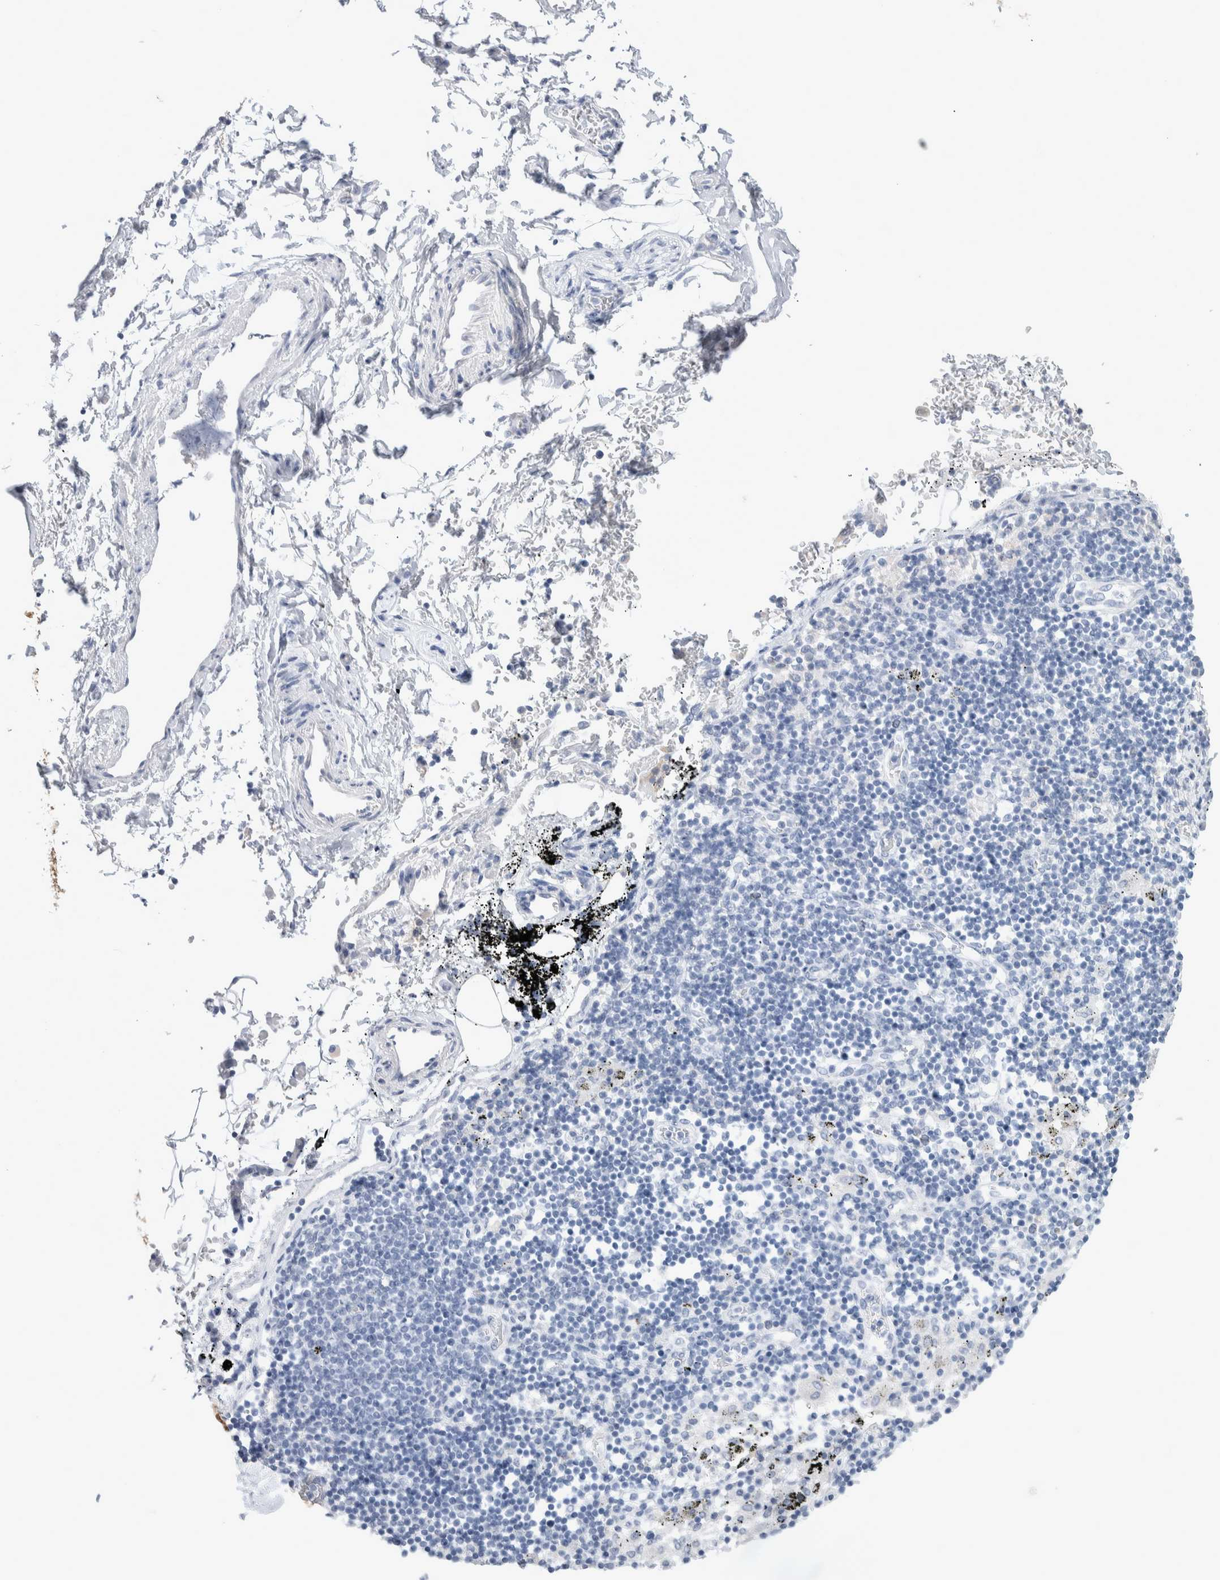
{"staining": {"intensity": "negative", "quantity": "none", "location": "none"}, "tissue": "adipose tissue", "cell_type": "Adipocytes", "image_type": "normal", "snomed": [{"axis": "morphology", "description": "Normal tissue, NOS"}, {"axis": "topography", "description": "Cartilage tissue"}, {"axis": "topography", "description": "Lung"}], "caption": "High power microscopy photomicrograph of an immunohistochemistry histopathology image of unremarkable adipose tissue, revealing no significant positivity in adipocytes.", "gene": "GDA", "patient": {"sex": "female", "age": 77}}